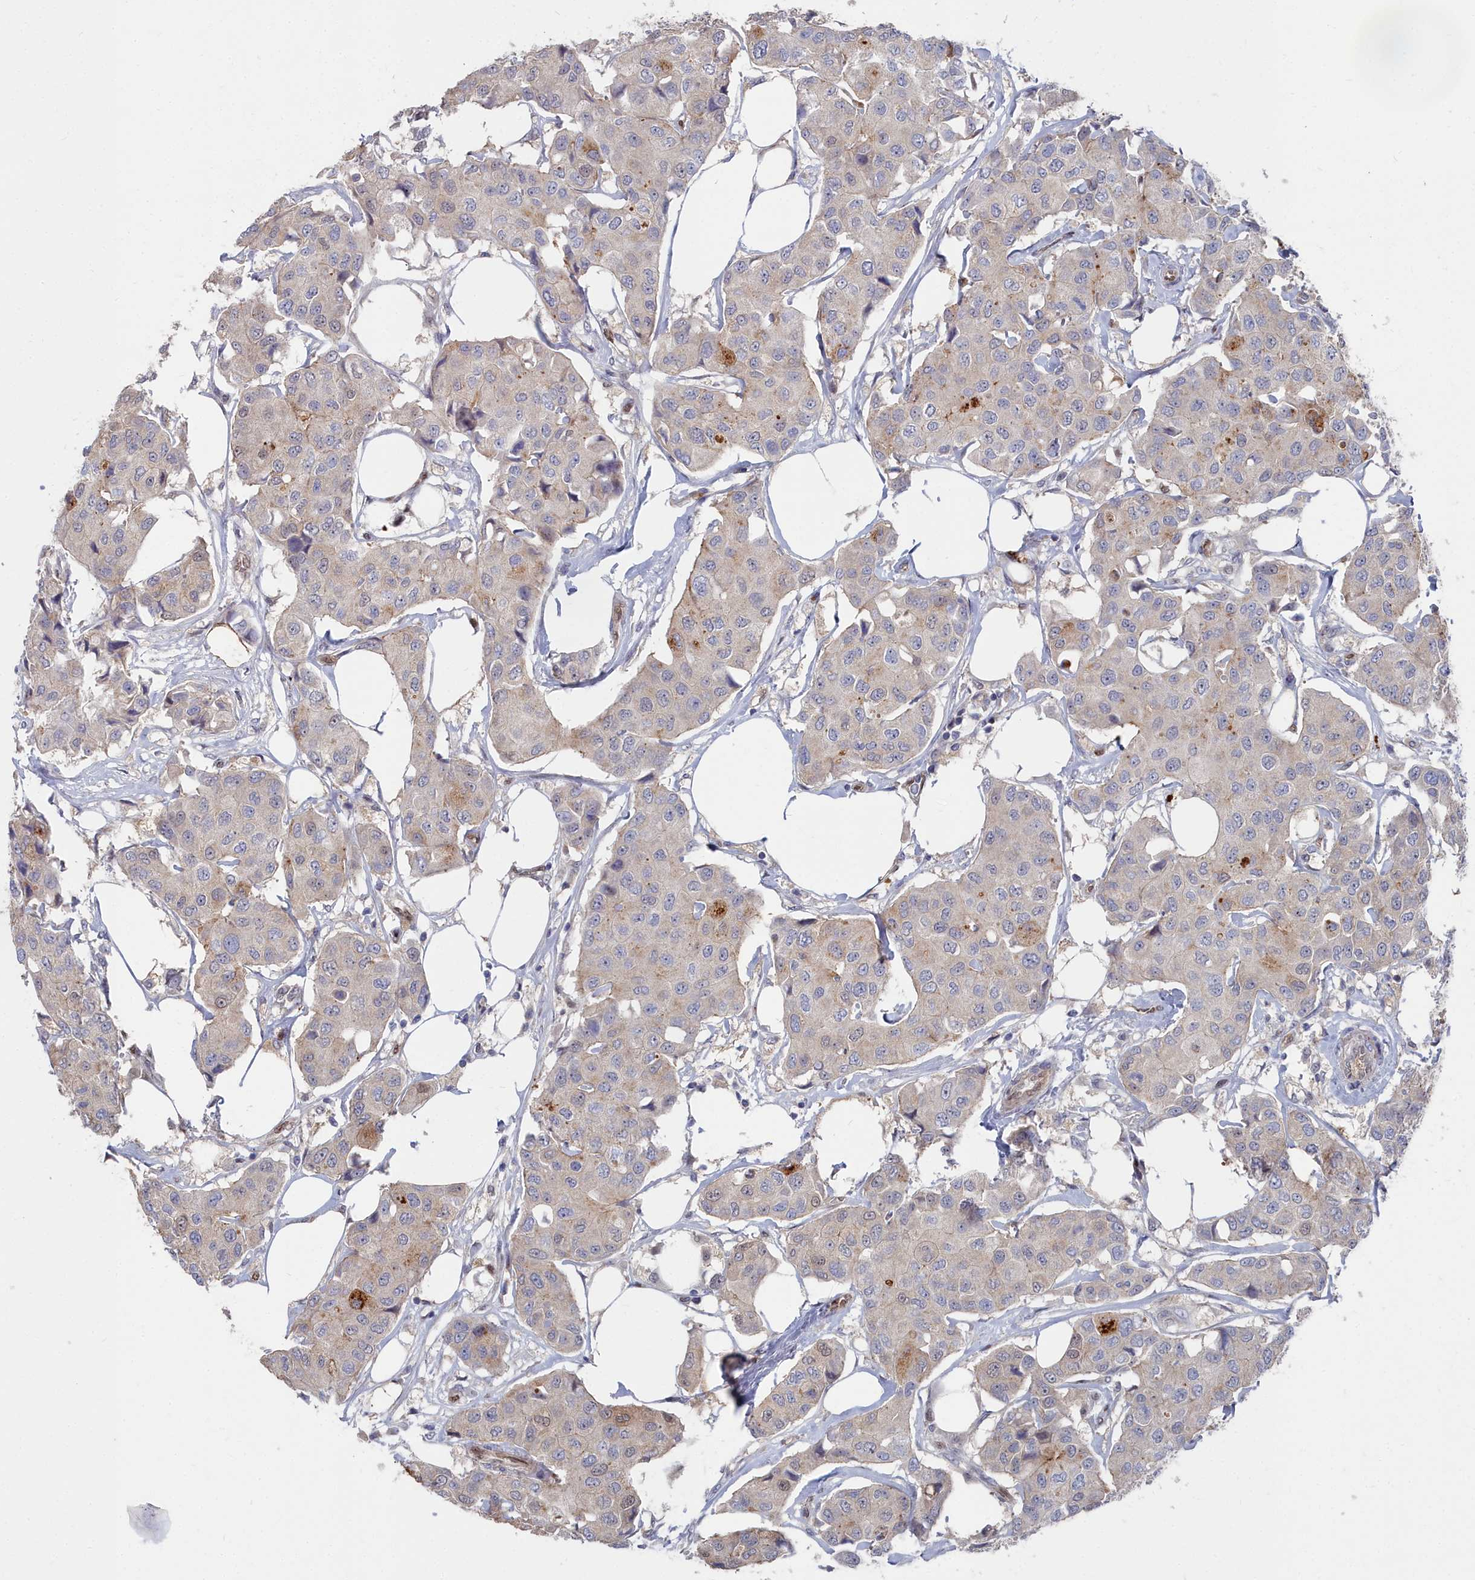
{"staining": {"intensity": "moderate", "quantity": "<25%", "location": "cytoplasmic/membranous"}, "tissue": "breast cancer", "cell_type": "Tumor cells", "image_type": "cancer", "snomed": [{"axis": "morphology", "description": "Duct carcinoma"}, {"axis": "topography", "description": "Breast"}], "caption": "Immunohistochemistry (IHC) histopathology image of neoplastic tissue: intraductal carcinoma (breast) stained using IHC reveals low levels of moderate protein expression localized specifically in the cytoplasmic/membranous of tumor cells, appearing as a cytoplasmic/membranous brown color.", "gene": "RPS27A", "patient": {"sex": "female", "age": 80}}